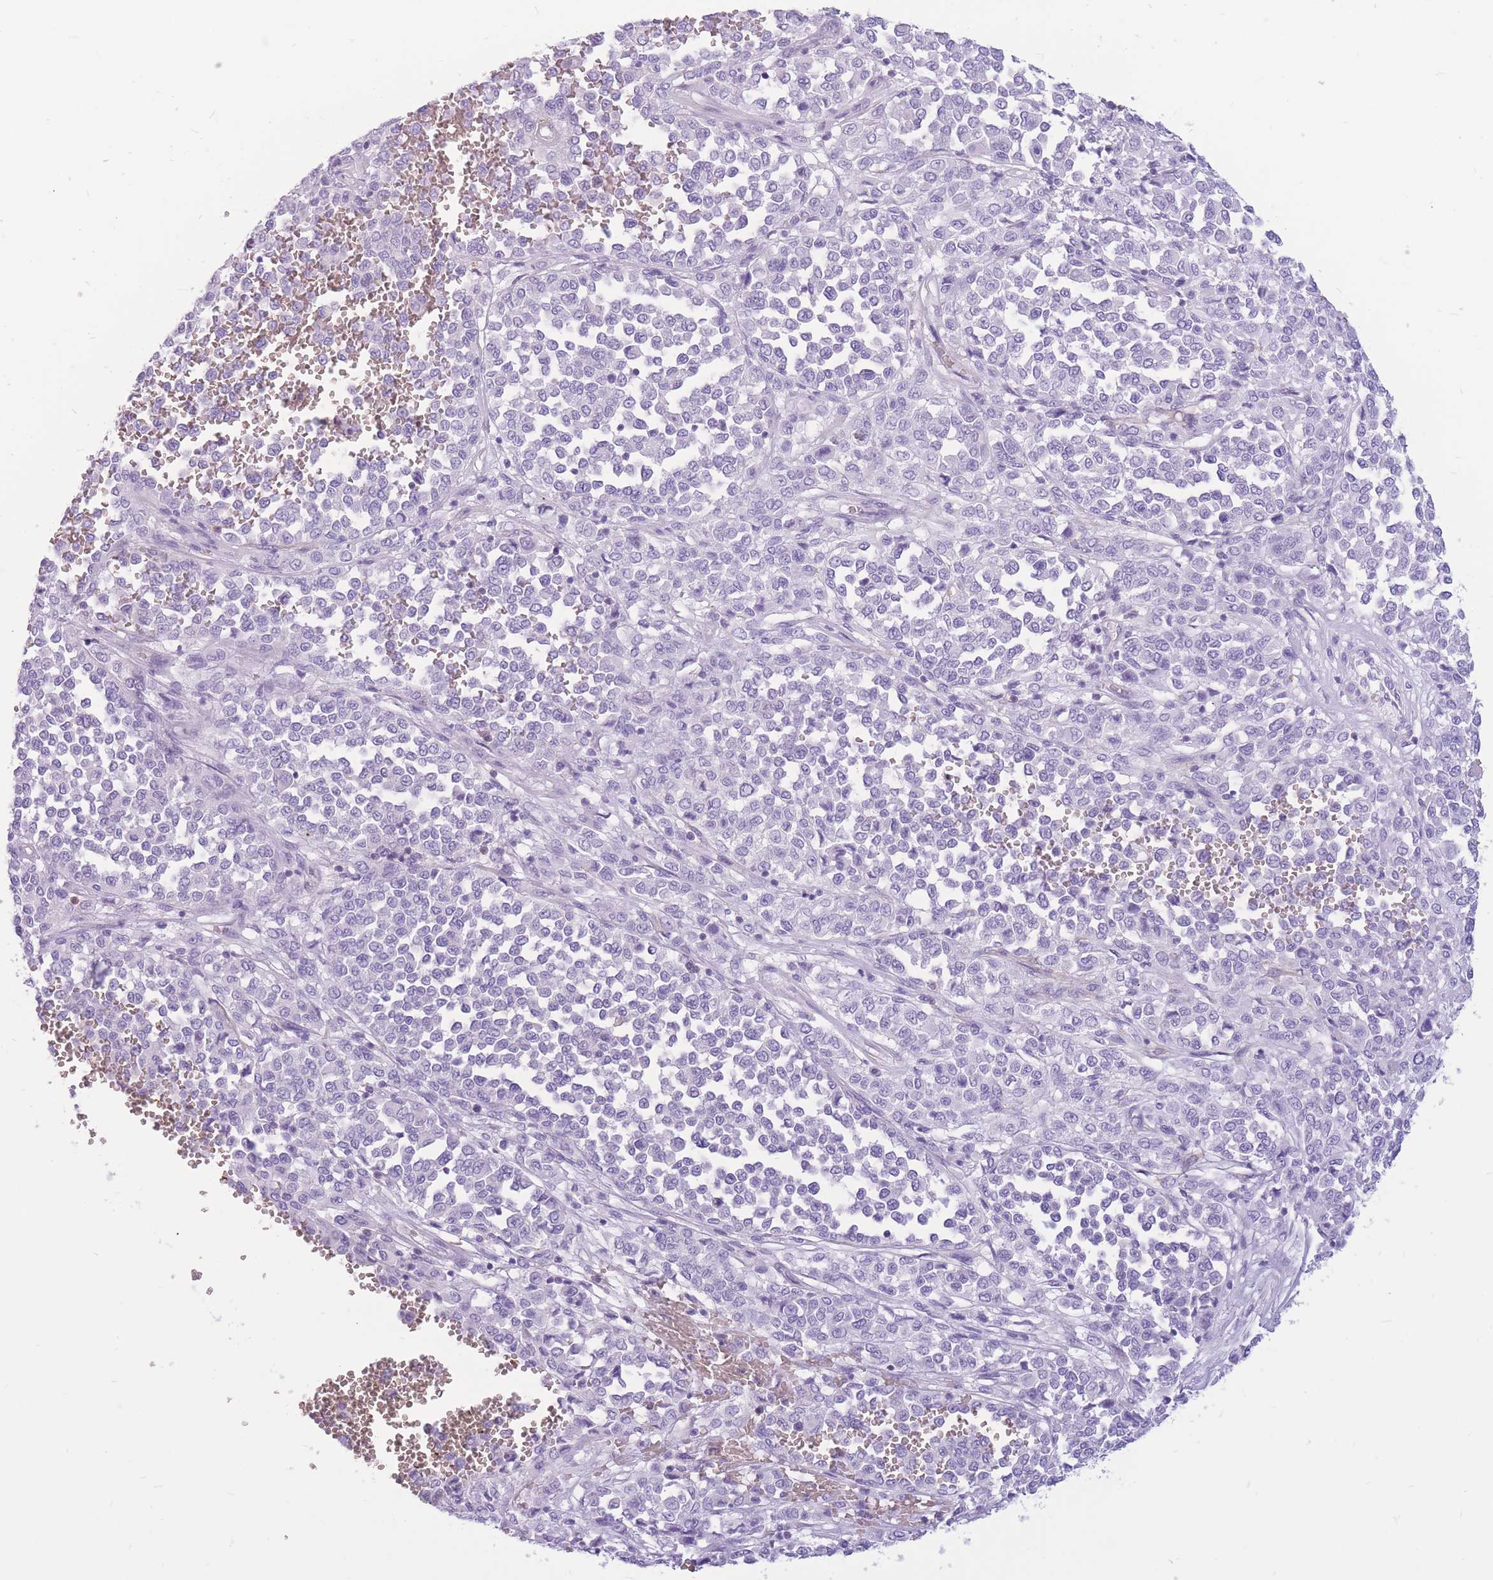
{"staining": {"intensity": "negative", "quantity": "none", "location": "none"}, "tissue": "melanoma", "cell_type": "Tumor cells", "image_type": "cancer", "snomed": [{"axis": "morphology", "description": "Malignant melanoma, Metastatic site"}, {"axis": "topography", "description": "Pancreas"}], "caption": "Image shows no significant protein positivity in tumor cells of melanoma.", "gene": "ADD2", "patient": {"sex": "female", "age": 30}}